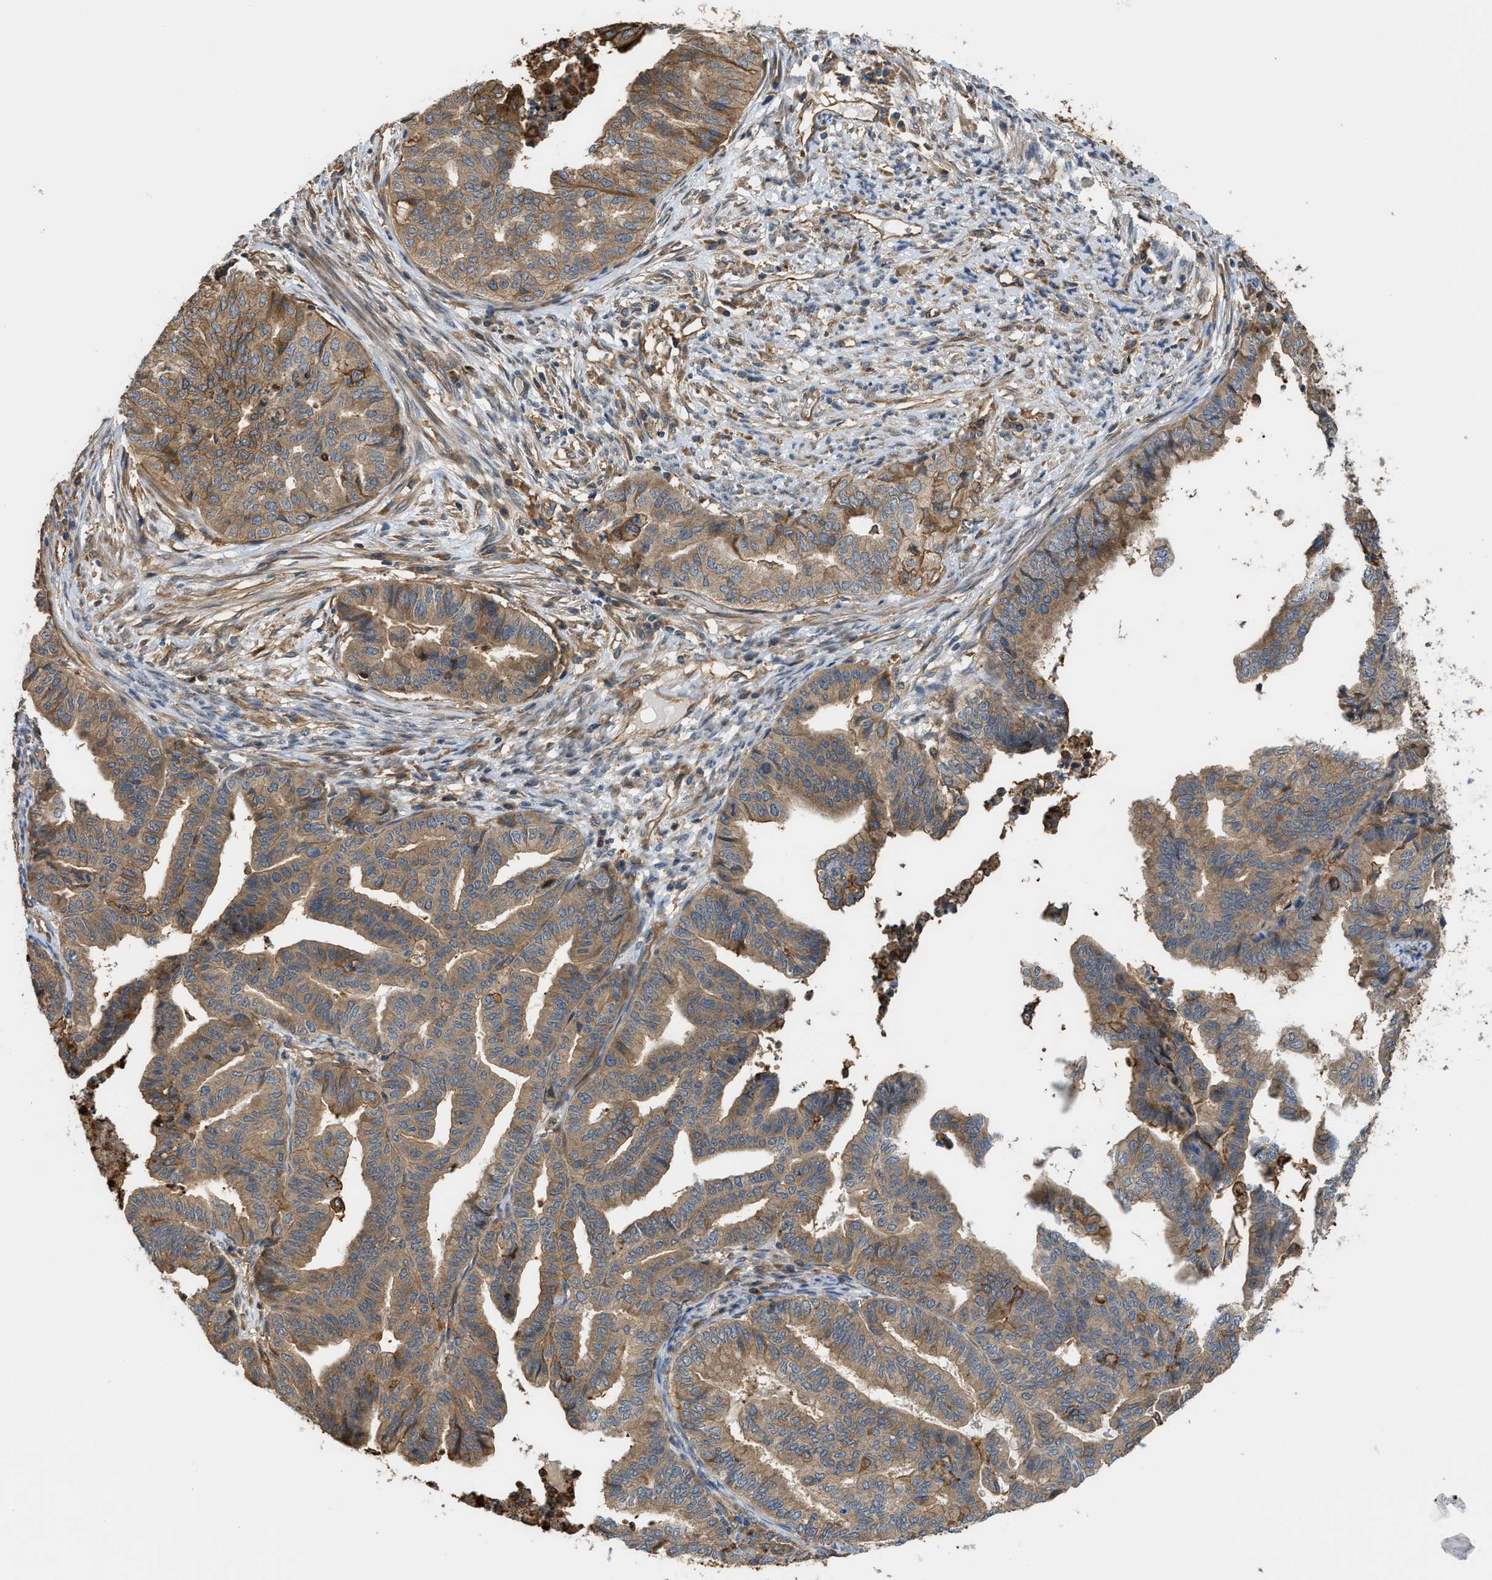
{"staining": {"intensity": "moderate", "quantity": ">75%", "location": "cytoplasmic/membranous"}, "tissue": "endometrial cancer", "cell_type": "Tumor cells", "image_type": "cancer", "snomed": [{"axis": "morphology", "description": "Adenocarcinoma, NOS"}, {"axis": "topography", "description": "Endometrium"}], "caption": "Immunohistochemistry micrograph of human endometrial adenocarcinoma stained for a protein (brown), which shows medium levels of moderate cytoplasmic/membranous staining in about >75% of tumor cells.", "gene": "DDHD2", "patient": {"sex": "female", "age": 79}}